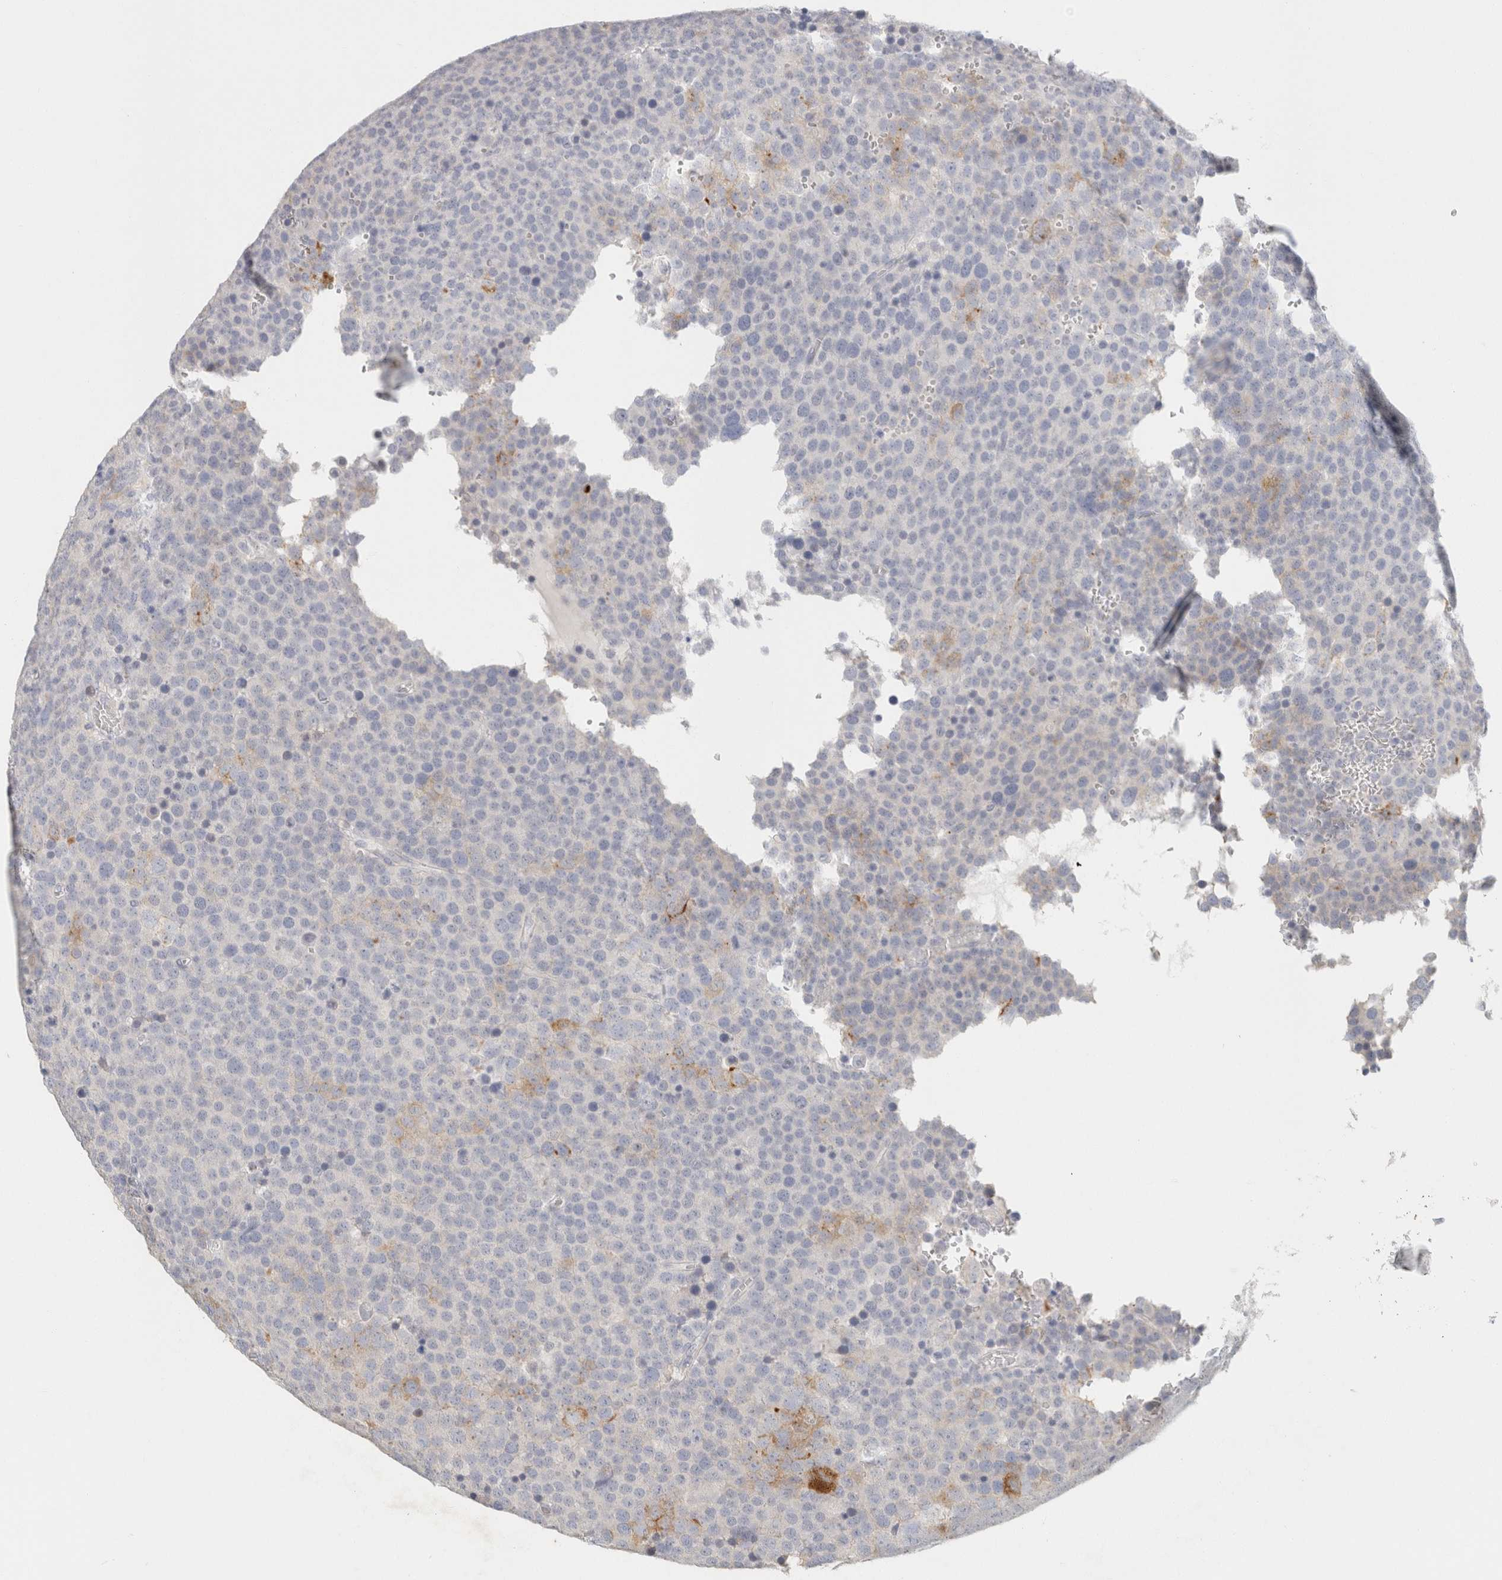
{"staining": {"intensity": "moderate", "quantity": "<25%", "location": "cytoplasmic/membranous"}, "tissue": "testis cancer", "cell_type": "Tumor cells", "image_type": "cancer", "snomed": [{"axis": "morphology", "description": "Seminoma, NOS"}, {"axis": "topography", "description": "Testis"}], "caption": "Human seminoma (testis) stained for a protein (brown) demonstrates moderate cytoplasmic/membranous positive staining in about <25% of tumor cells.", "gene": "NEFM", "patient": {"sex": "male", "age": 71}}